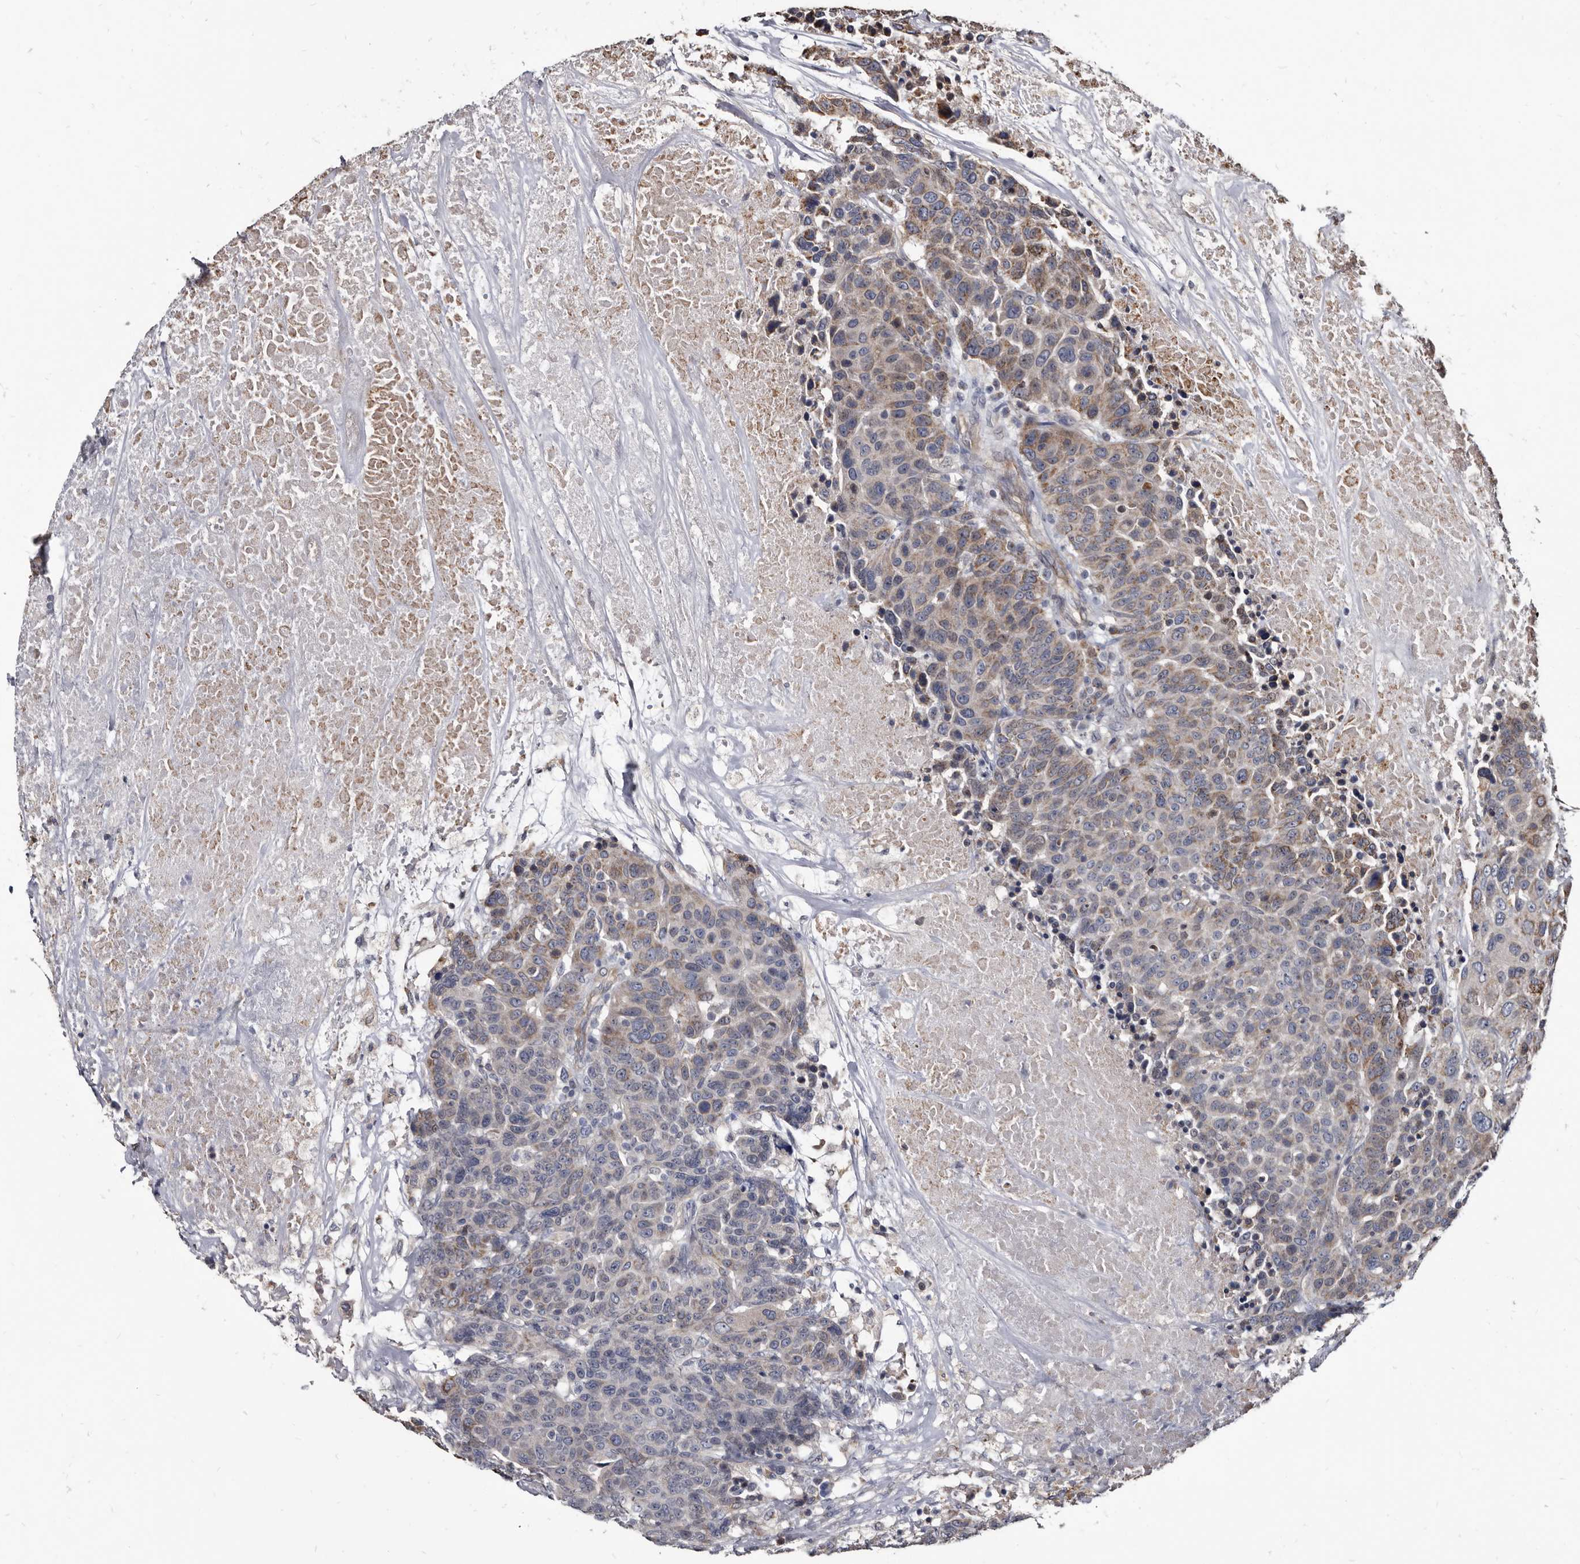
{"staining": {"intensity": "weak", "quantity": "25%-75%", "location": "cytoplasmic/membranous"}, "tissue": "breast cancer", "cell_type": "Tumor cells", "image_type": "cancer", "snomed": [{"axis": "morphology", "description": "Duct carcinoma"}, {"axis": "topography", "description": "Breast"}], "caption": "High-power microscopy captured an immunohistochemistry (IHC) photomicrograph of breast cancer, revealing weak cytoplasmic/membranous expression in approximately 25%-75% of tumor cells. Immunohistochemistry stains the protein of interest in brown and the nuclei are stained blue.", "gene": "CTSA", "patient": {"sex": "female", "age": 37}}